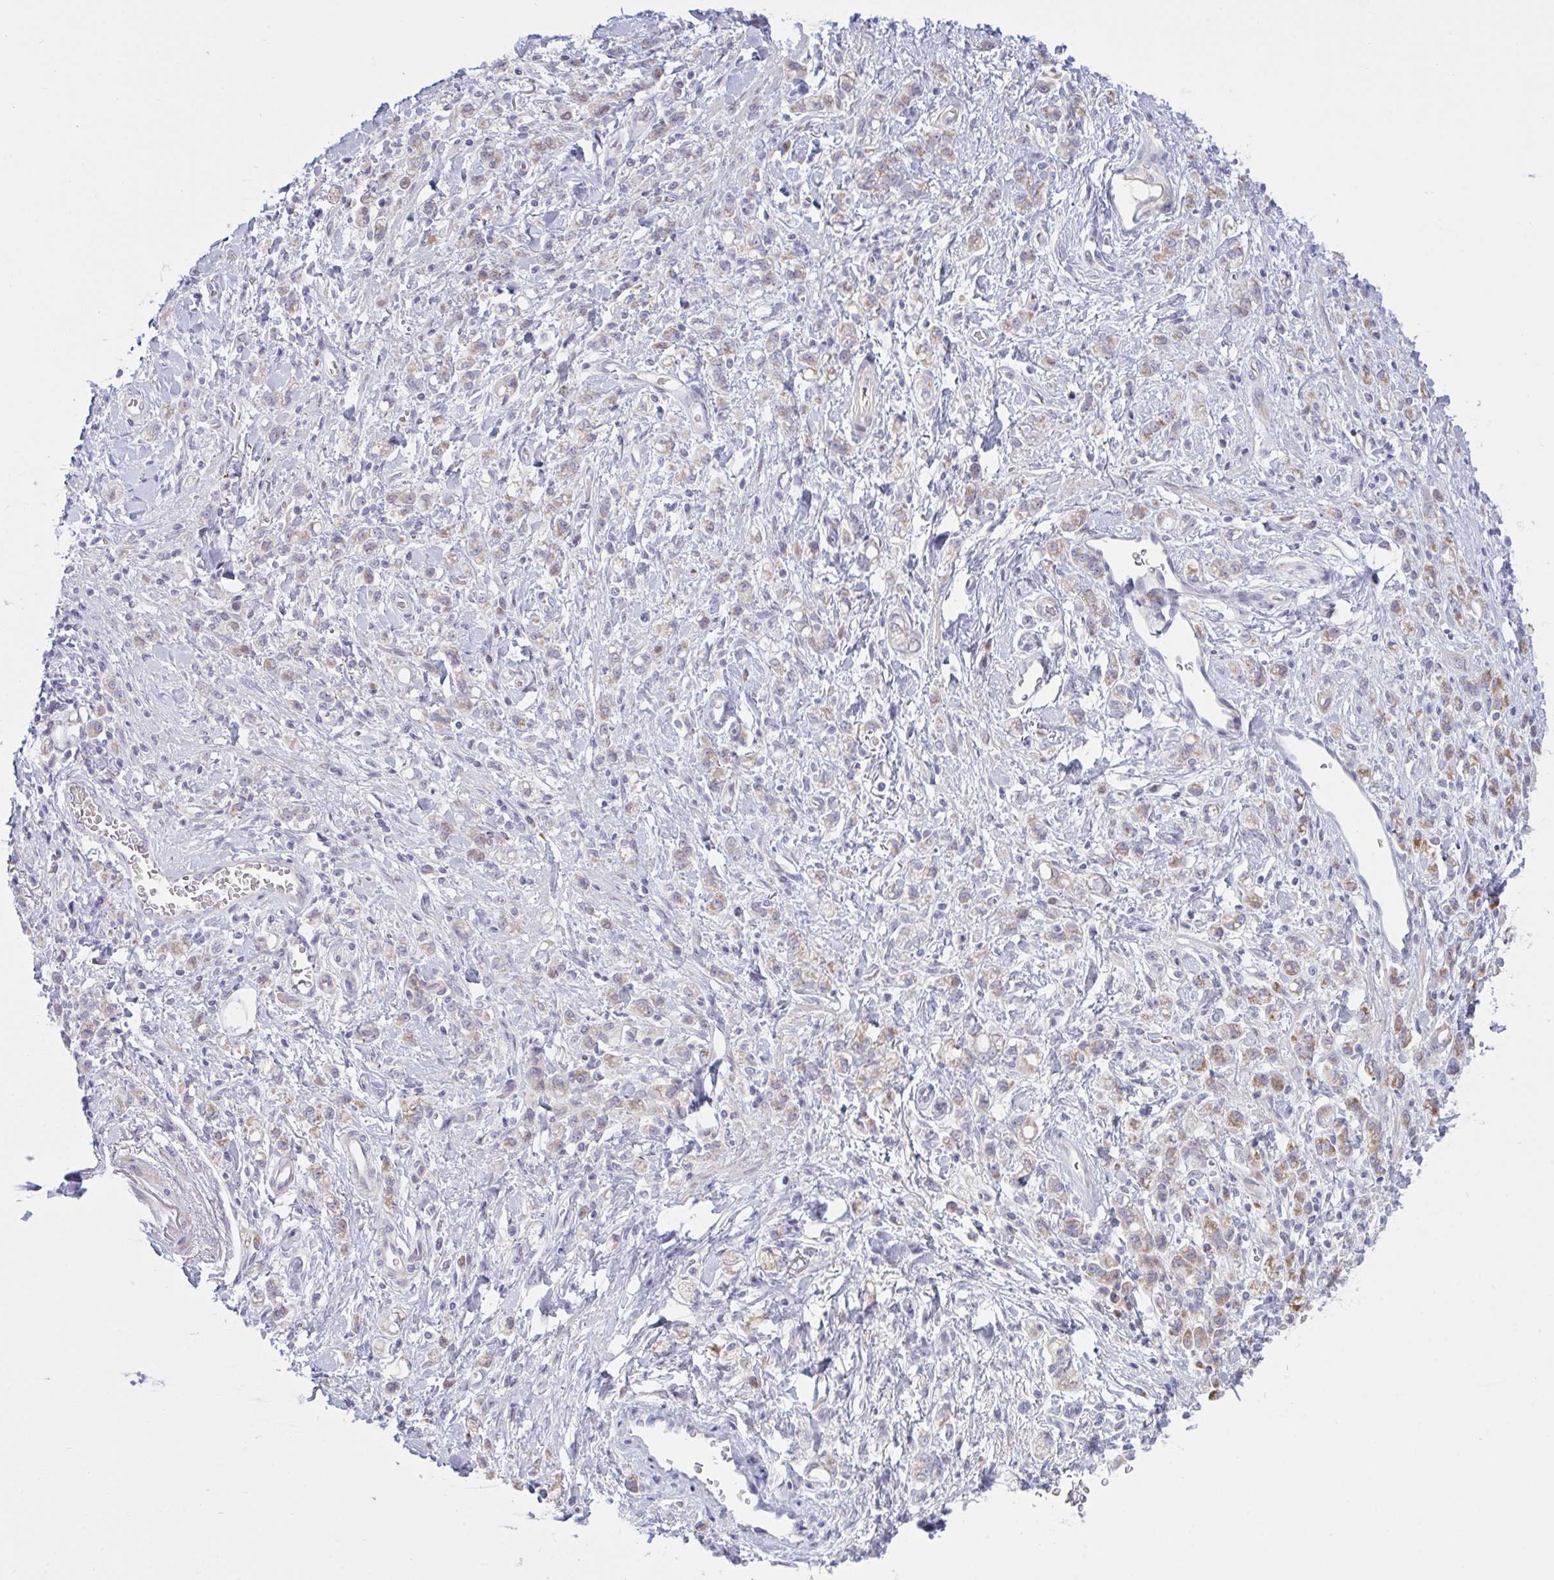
{"staining": {"intensity": "moderate", "quantity": "<25%", "location": "cytoplasmic/membranous"}, "tissue": "stomach cancer", "cell_type": "Tumor cells", "image_type": "cancer", "snomed": [{"axis": "morphology", "description": "Adenocarcinoma, NOS"}, {"axis": "topography", "description": "Stomach"}], "caption": "Protein expression analysis of human adenocarcinoma (stomach) reveals moderate cytoplasmic/membranous staining in about <25% of tumor cells.", "gene": "VWC2", "patient": {"sex": "male", "age": 77}}